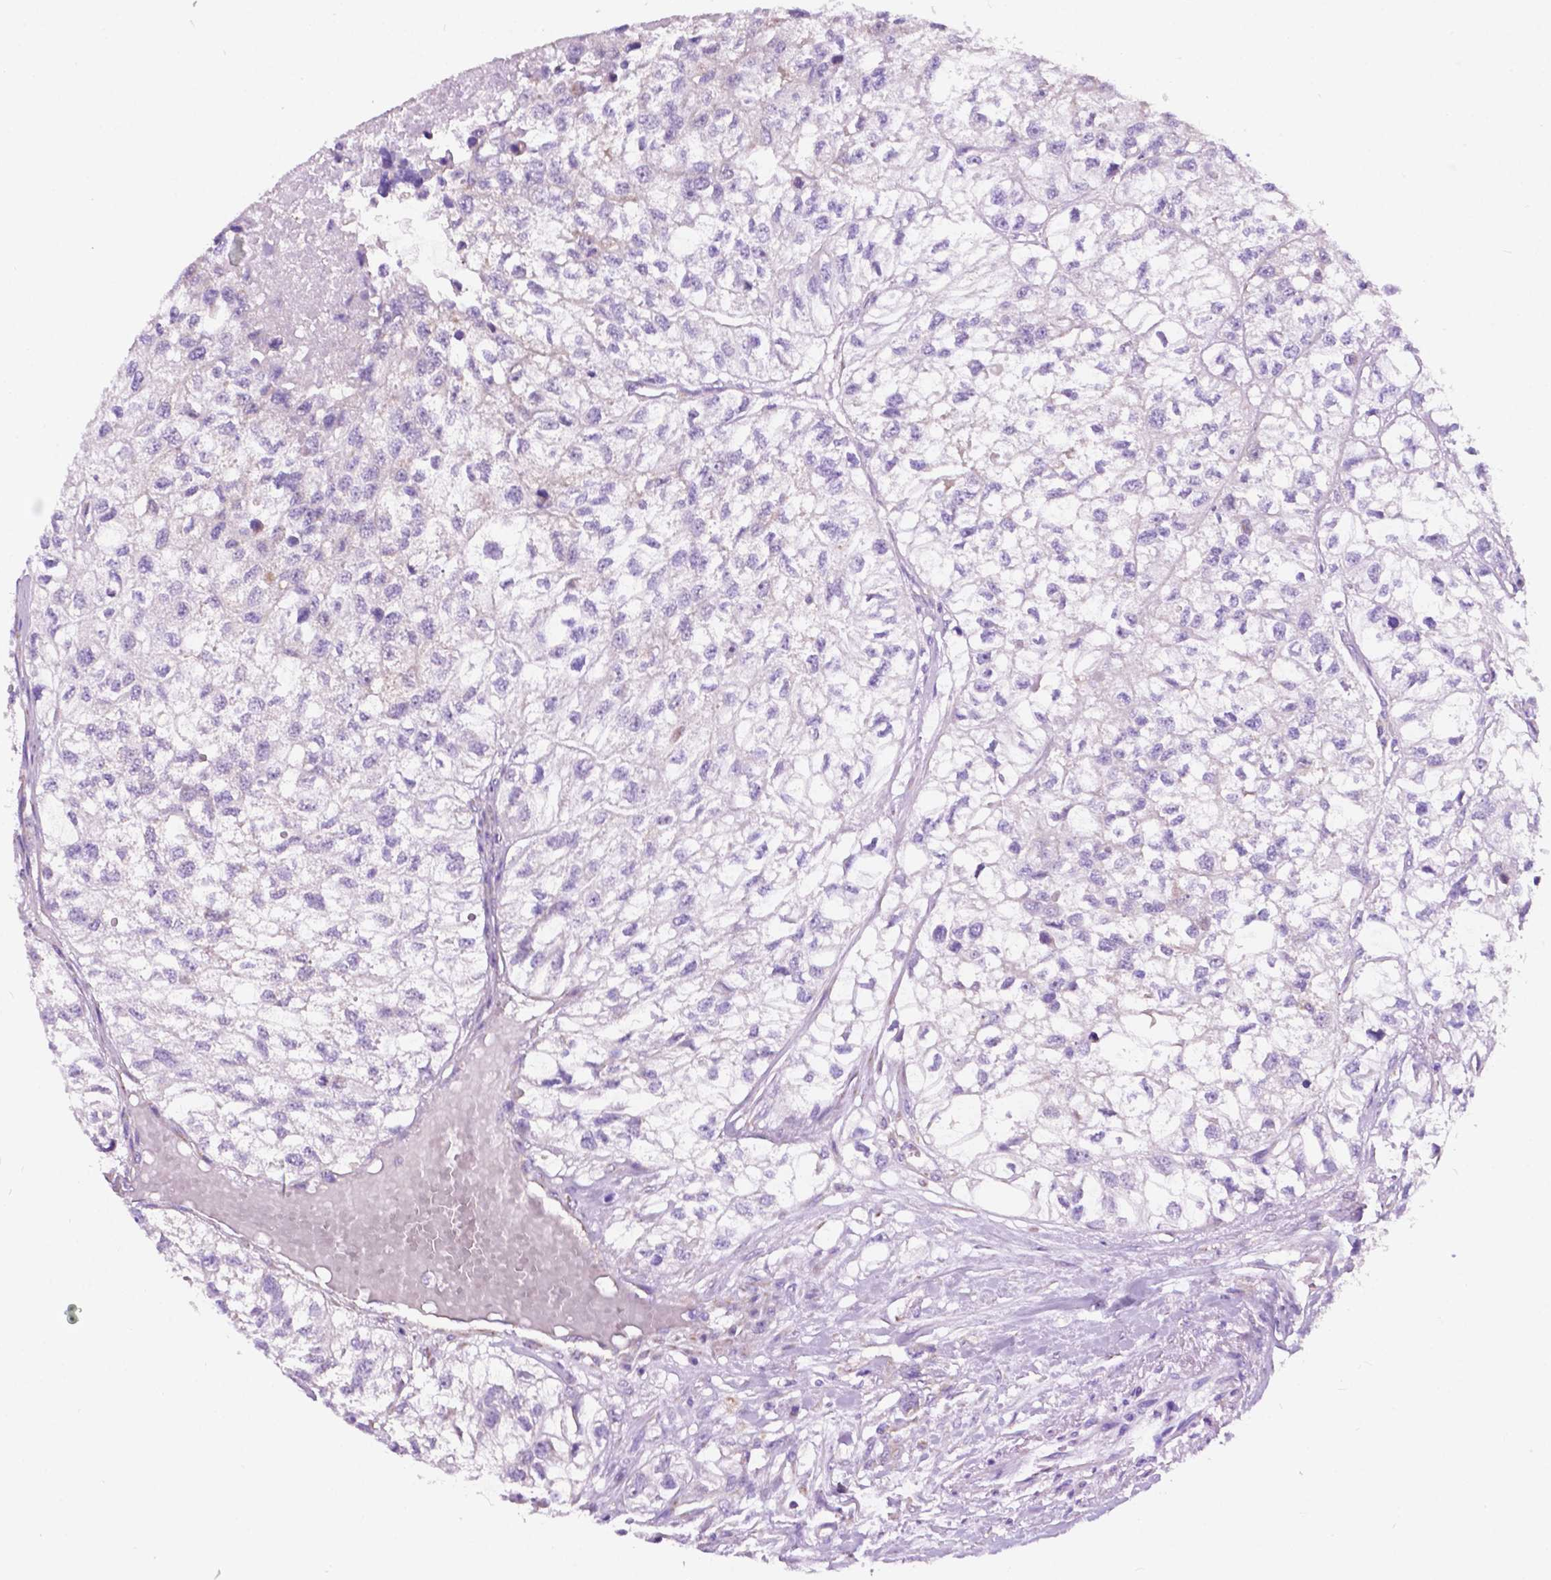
{"staining": {"intensity": "negative", "quantity": "none", "location": "none"}, "tissue": "renal cancer", "cell_type": "Tumor cells", "image_type": "cancer", "snomed": [{"axis": "morphology", "description": "Adenocarcinoma, NOS"}, {"axis": "topography", "description": "Kidney"}], "caption": "Renal cancer (adenocarcinoma) was stained to show a protein in brown. There is no significant positivity in tumor cells.", "gene": "TRPV5", "patient": {"sex": "male", "age": 56}}